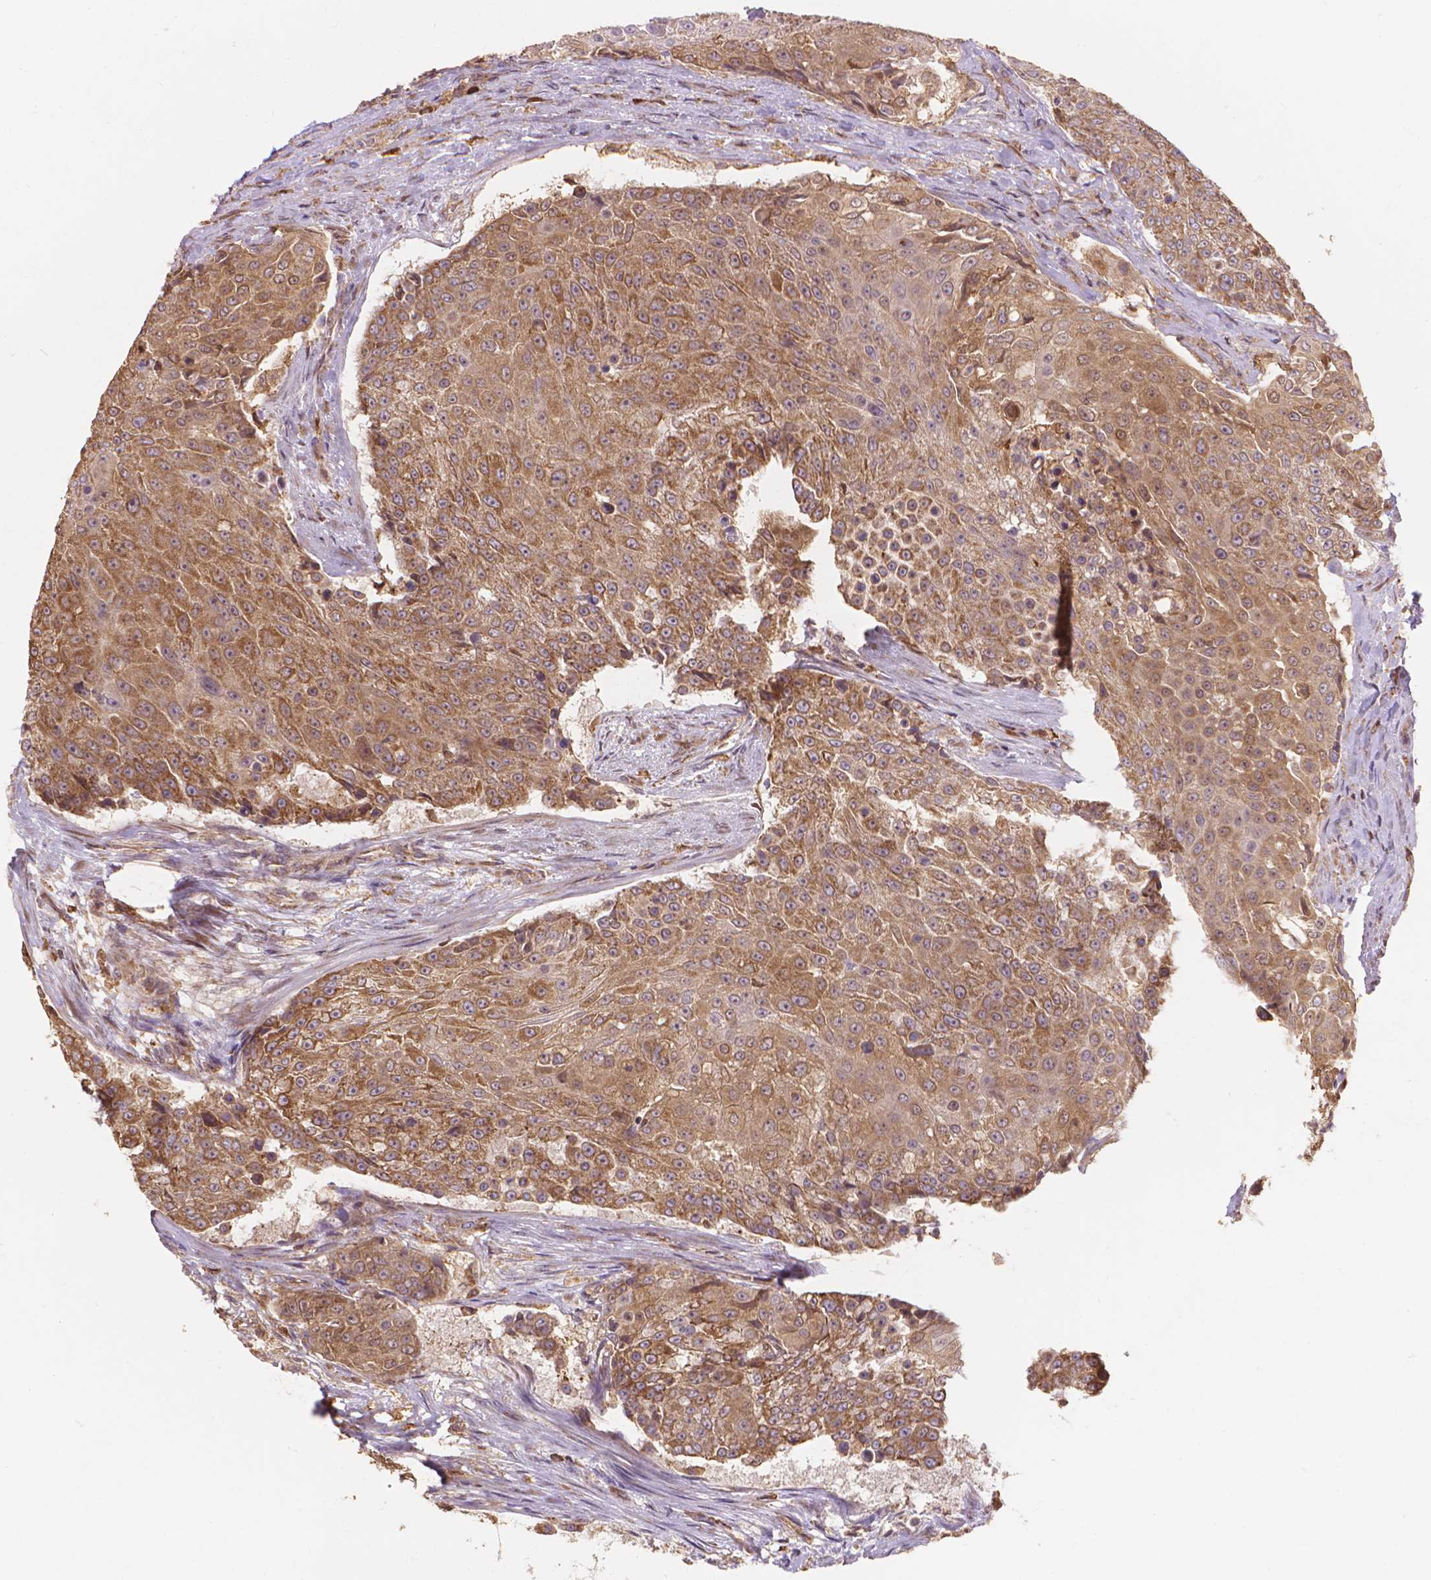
{"staining": {"intensity": "moderate", "quantity": ">75%", "location": "cytoplasmic/membranous"}, "tissue": "urothelial cancer", "cell_type": "Tumor cells", "image_type": "cancer", "snomed": [{"axis": "morphology", "description": "Urothelial carcinoma, High grade"}, {"axis": "topography", "description": "Urinary bladder"}], "caption": "Urothelial carcinoma (high-grade) stained with DAB (3,3'-diaminobenzidine) immunohistochemistry displays medium levels of moderate cytoplasmic/membranous expression in about >75% of tumor cells.", "gene": "TAB2", "patient": {"sex": "female", "age": 63}}